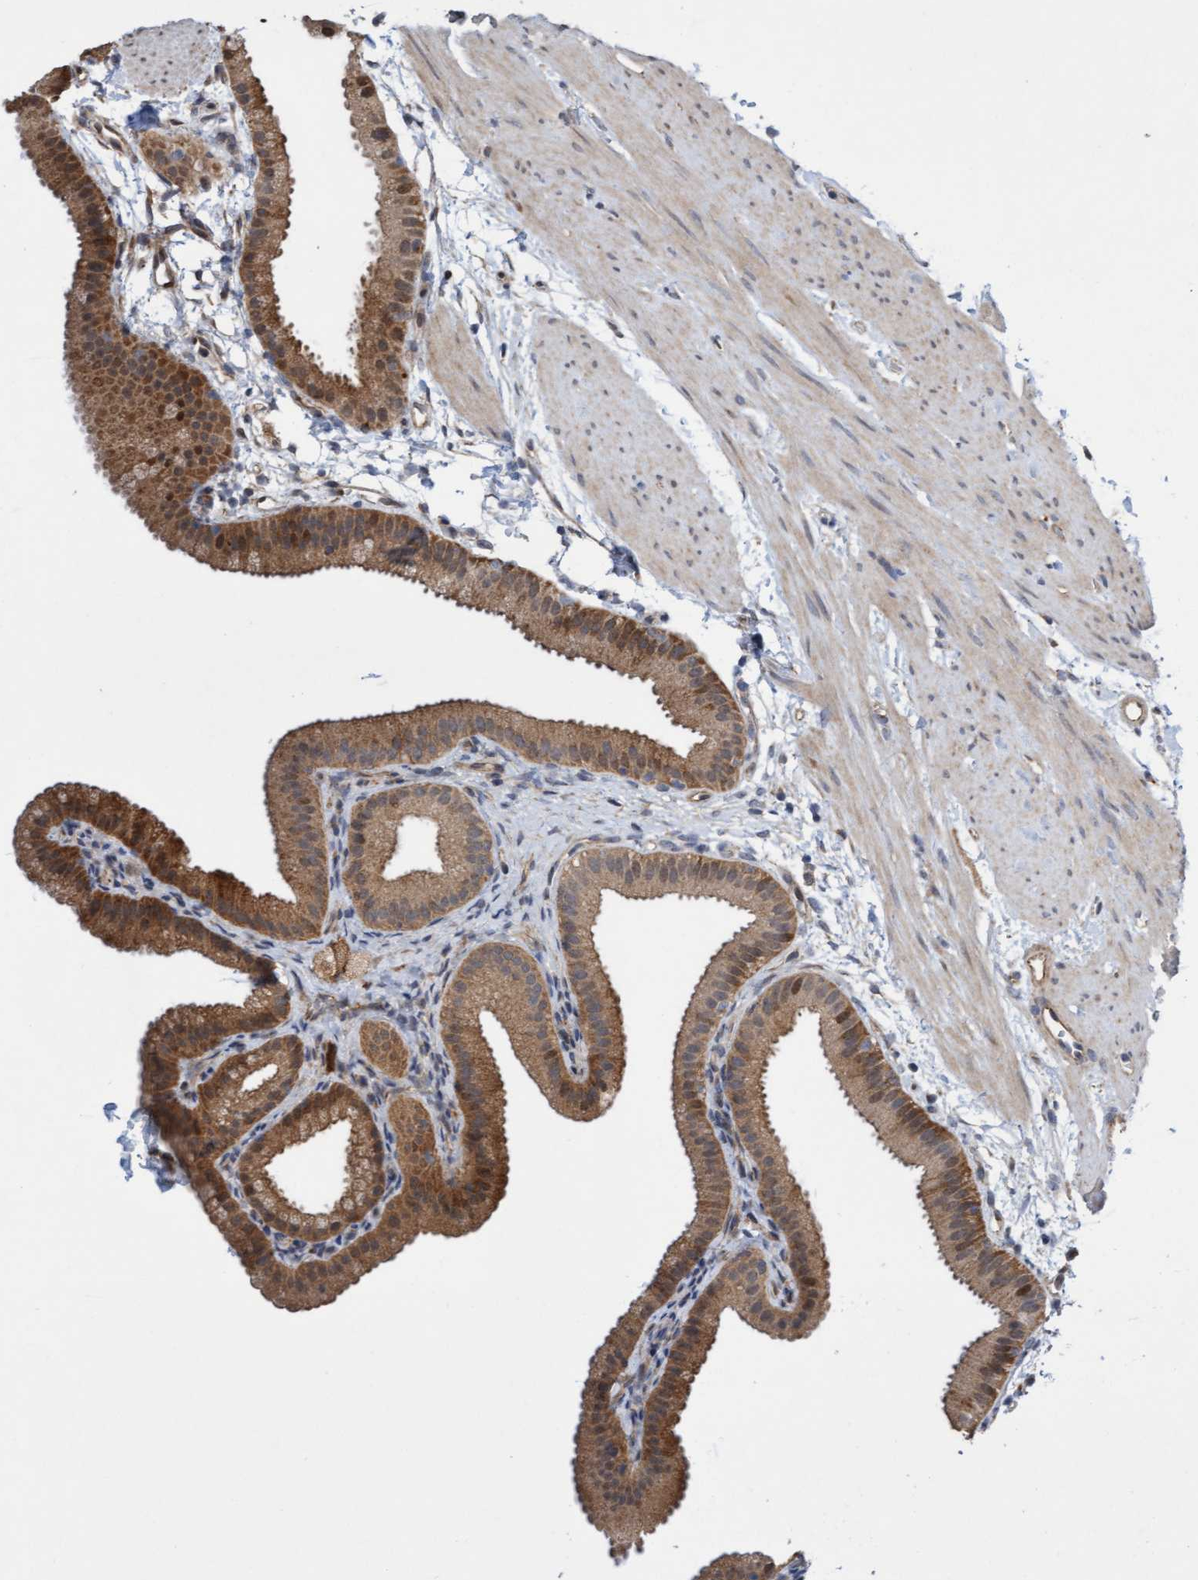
{"staining": {"intensity": "moderate", "quantity": ">75%", "location": "cytoplasmic/membranous"}, "tissue": "gallbladder", "cell_type": "Glandular cells", "image_type": "normal", "snomed": [{"axis": "morphology", "description": "Normal tissue, NOS"}, {"axis": "topography", "description": "Gallbladder"}], "caption": "The image reveals staining of benign gallbladder, revealing moderate cytoplasmic/membranous protein positivity (brown color) within glandular cells. Immunohistochemistry stains the protein in brown and the nuclei are stained blue.", "gene": "ITFG1", "patient": {"sex": "female", "age": 64}}